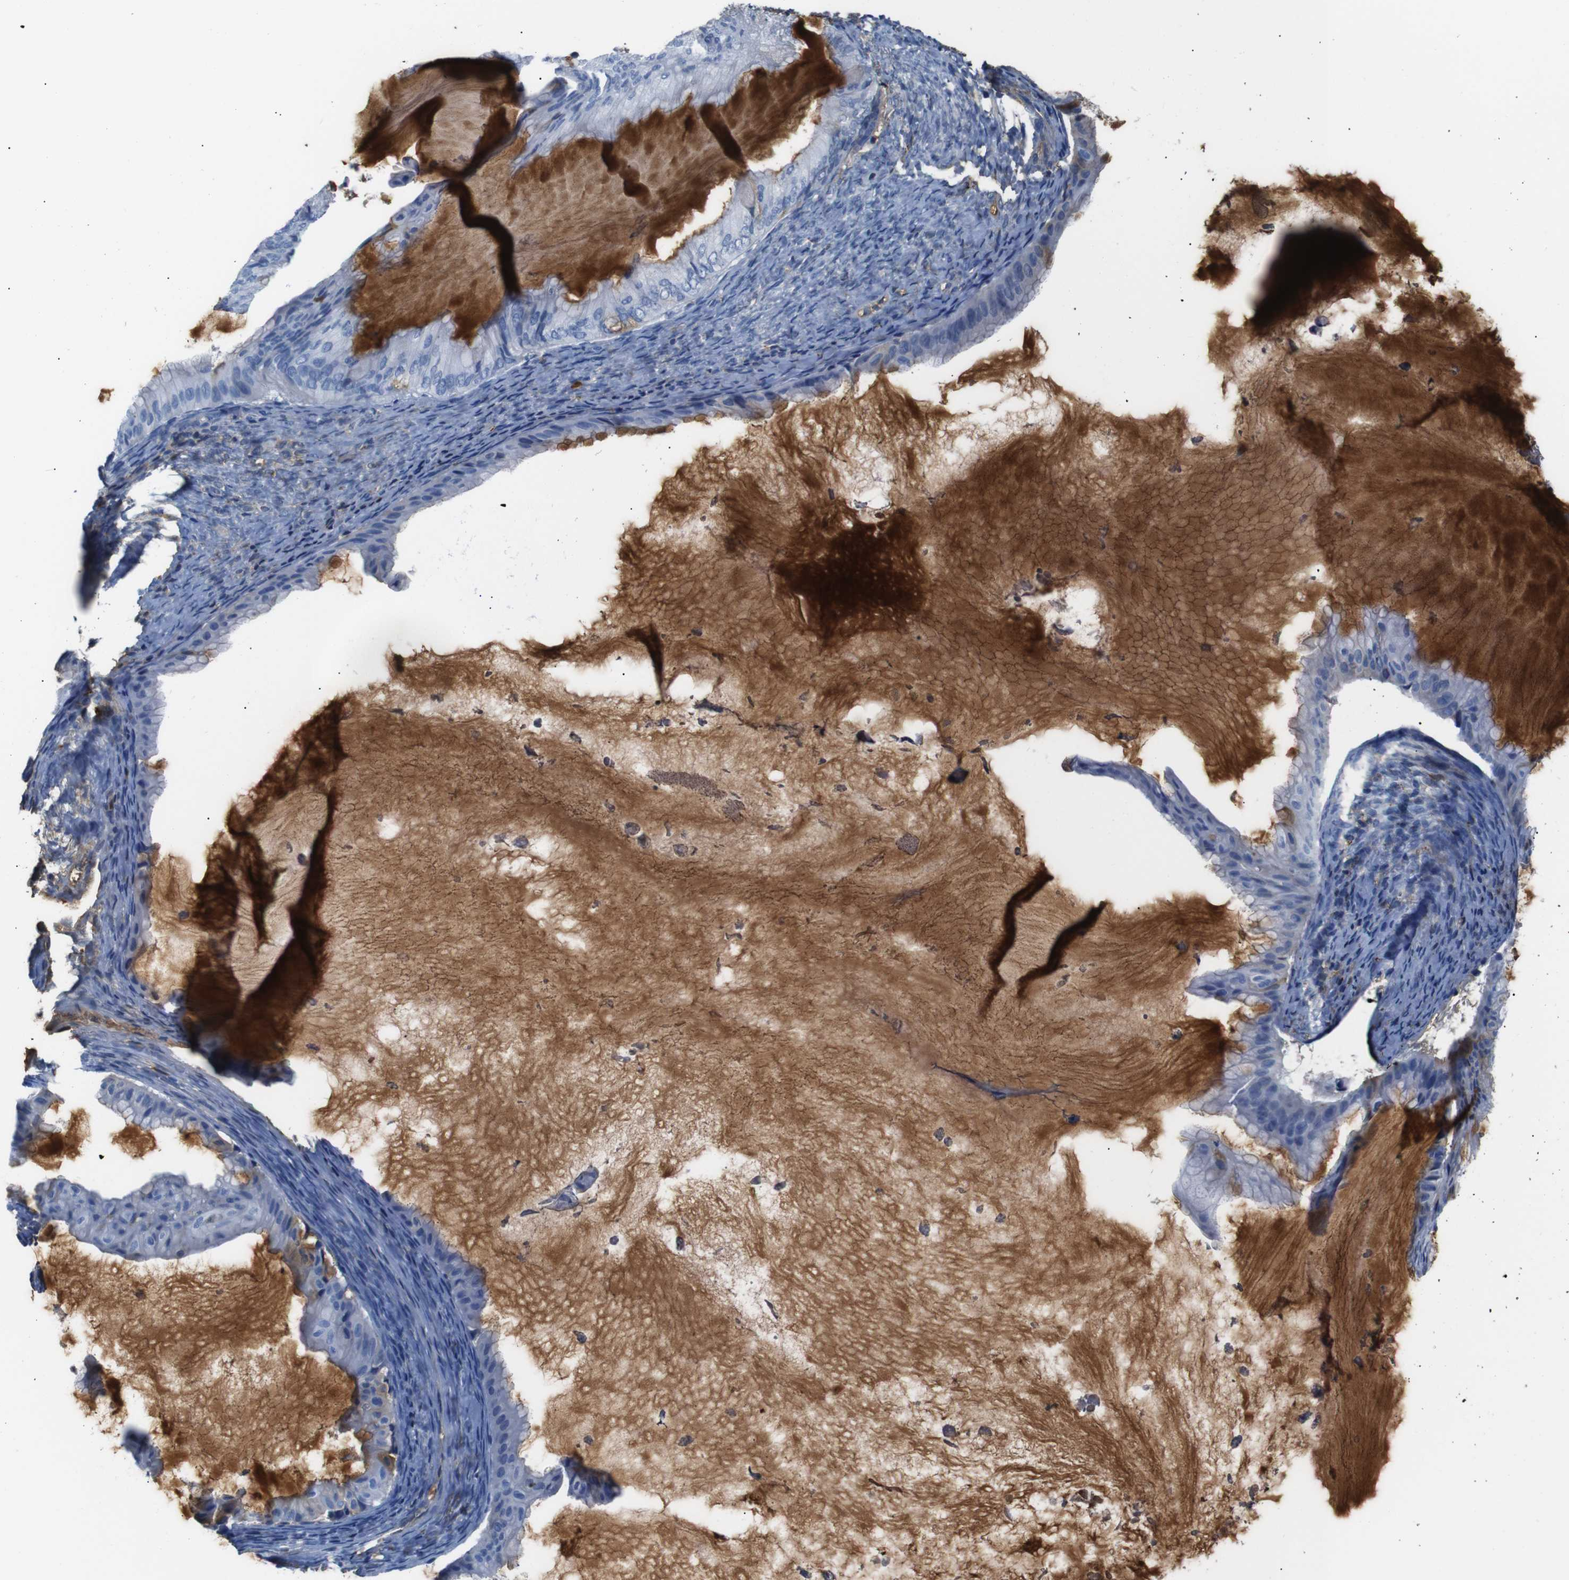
{"staining": {"intensity": "negative", "quantity": "none", "location": "none"}, "tissue": "ovarian cancer", "cell_type": "Tumor cells", "image_type": "cancer", "snomed": [{"axis": "morphology", "description": "Cystadenocarcinoma, mucinous, NOS"}, {"axis": "topography", "description": "Ovary"}], "caption": "Tumor cells show no significant expression in ovarian cancer.", "gene": "SERPINA1", "patient": {"sex": "female", "age": 61}}